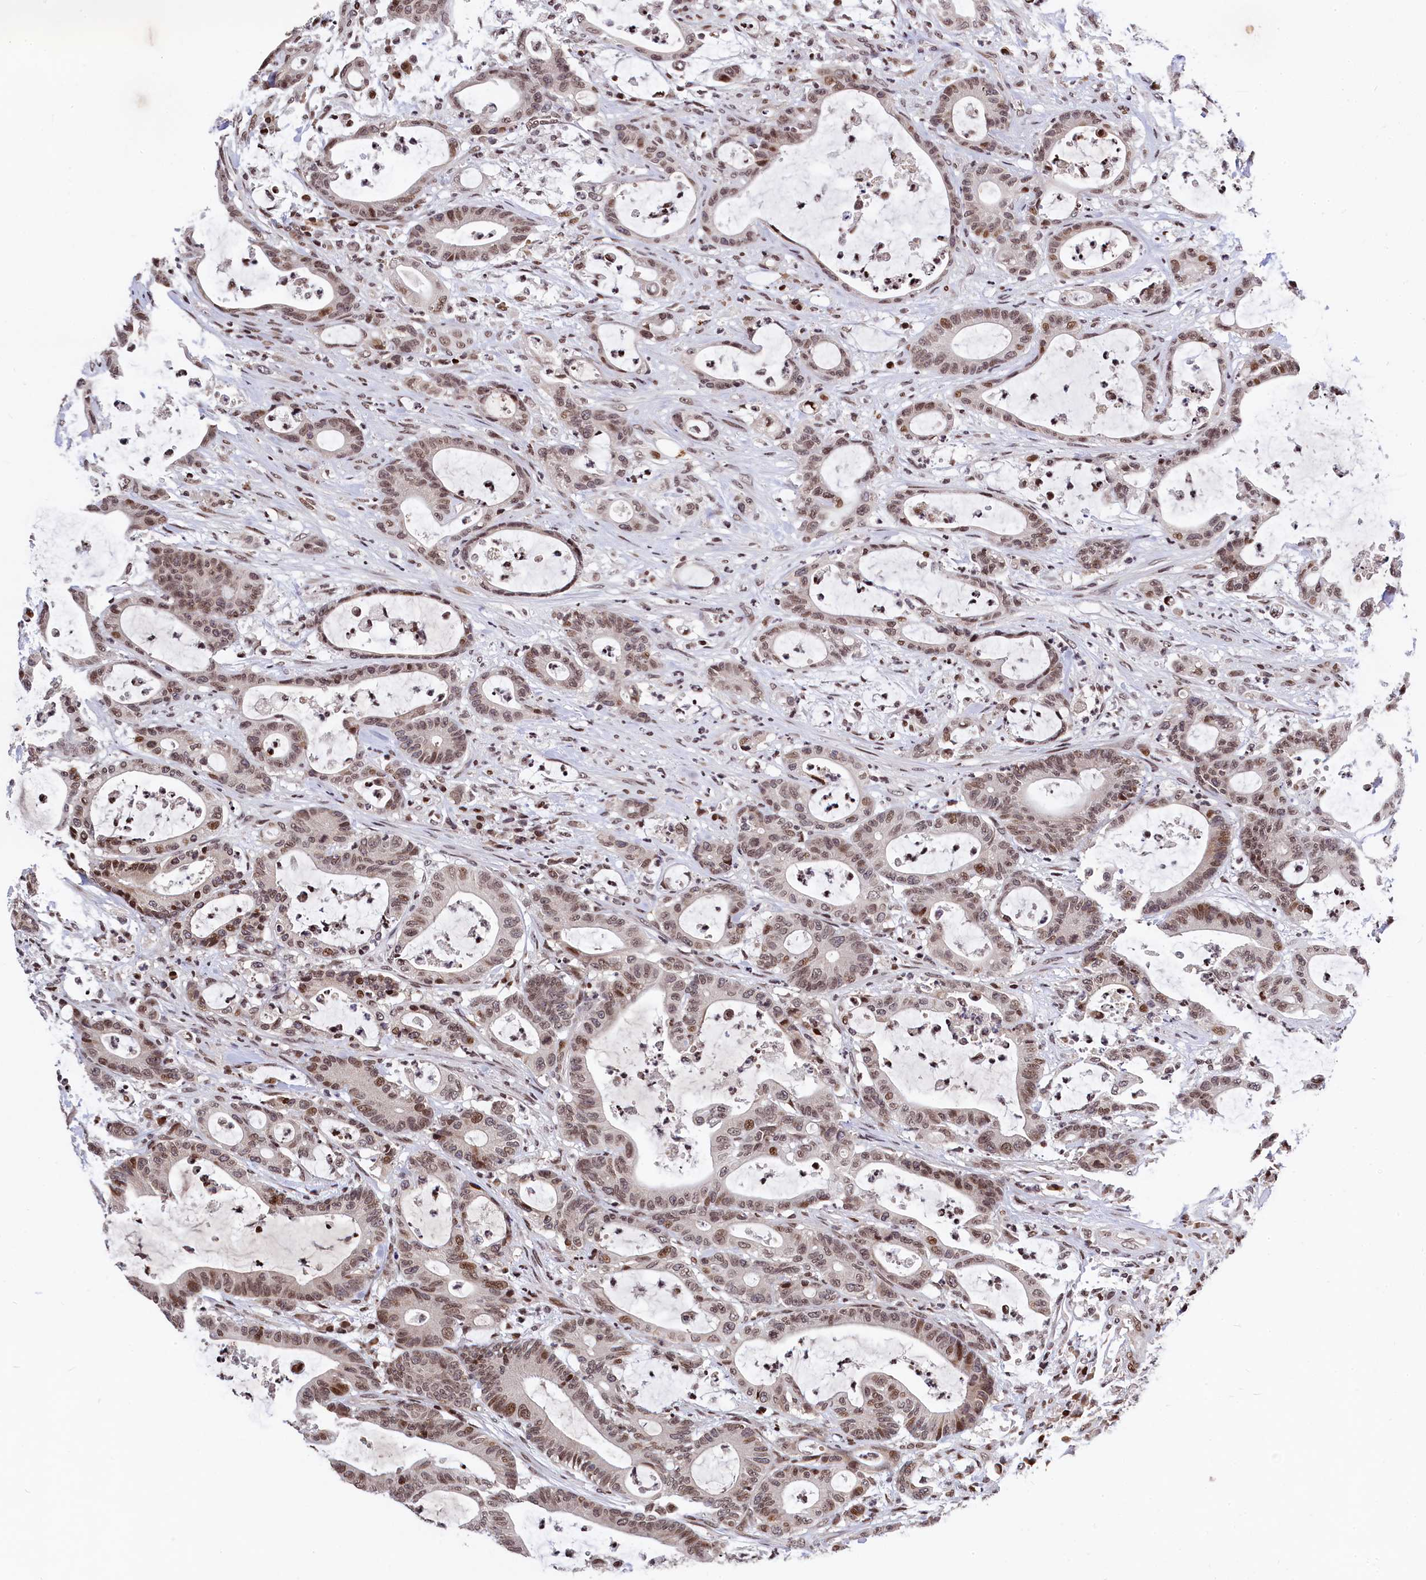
{"staining": {"intensity": "moderate", "quantity": "25%-75%", "location": "nuclear"}, "tissue": "colorectal cancer", "cell_type": "Tumor cells", "image_type": "cancer", "snomed": [{"axis": "morphology", "description": "Adenocarcinoma, NOS"}, {"axis": "topography", "description": "Colon"}], "caption": "IHC staining of colorectal adenocarcinoma, which reveals medium levels of moderate nuclear expression in approximately 25%-75% of tumor cells indicating moderate nuclear protein staining. The staining was performed using DAB (brown) for protein detection and nuclei were counterstained in hematoxylin (blue).", "gene": "FAM217B", "patient": {"sex": "female", "age": 84}}